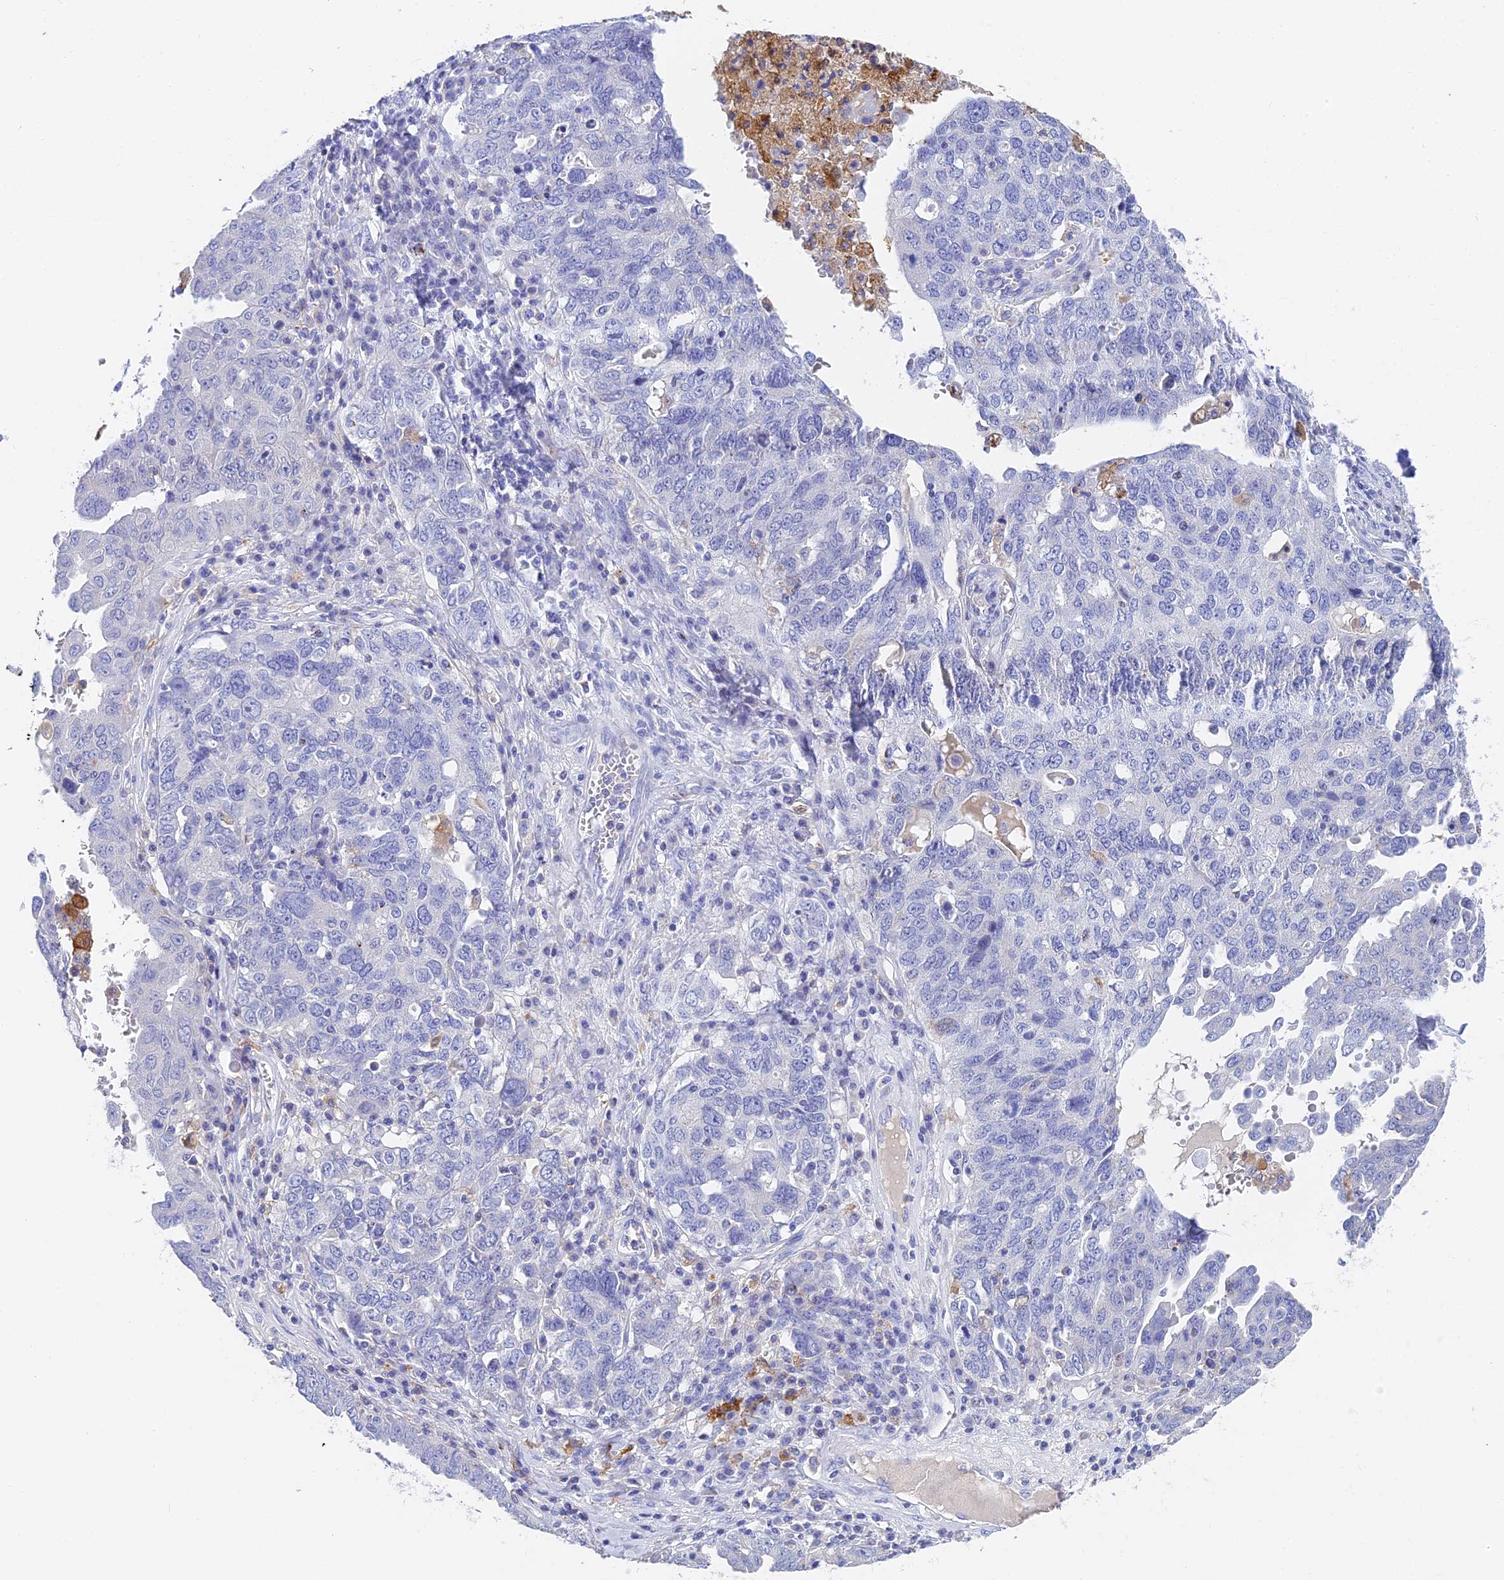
{"staining": {"intensity": "negative", "quantity": "none", "location": "none"}, "tissue": "ovarian cancer", "cell_type": "Tumor cells", "image_type": "cancer", "snomed": [{"axis": "morphology", "description": "Carcinoma, endometroid"}, {"axis": "topography", "description": "Ovary"}], "caption": "This is a micrograph of IHC staining of ovarian endometroid carcinoma, which shows no positivity in tumor cells.", "gene": "ADAMTS13", "patient": {"sex": "female", "age": 62}}